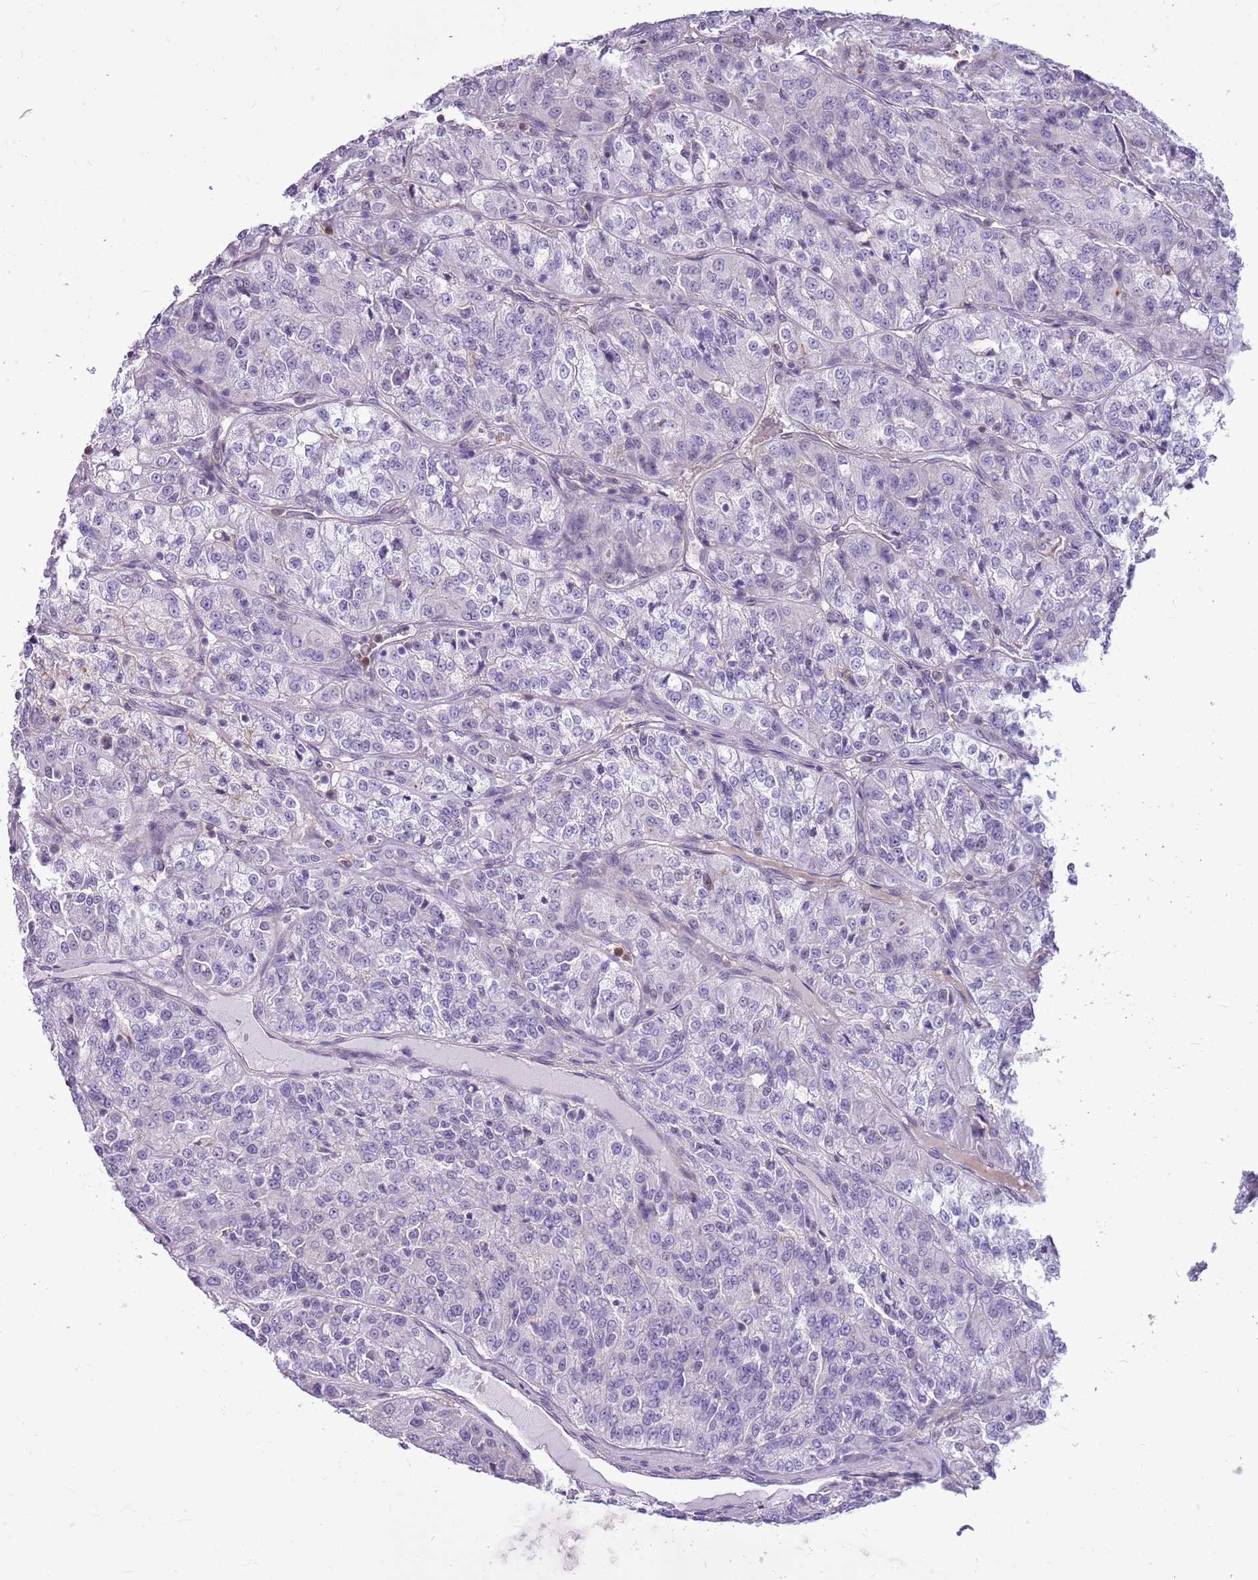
{"staining": {"intensity": "negative", "quantity": "none", "location": "none"}, "tissue": "renal cancer", "cell_type": "Tumor cells", "image_type": "cancer", "snomed": [{"axis": "morphology", "description": "Adenocarcinoma, NOS"}, {"axis": "topography", "description": "Kidney"}], "caption": "Renal adenocarcinoma was stained to show a protein in brown. There is no significant positivity in tumor cells.", "gene": "DHX32", "patient": {"sex": "female", "age": 63}}